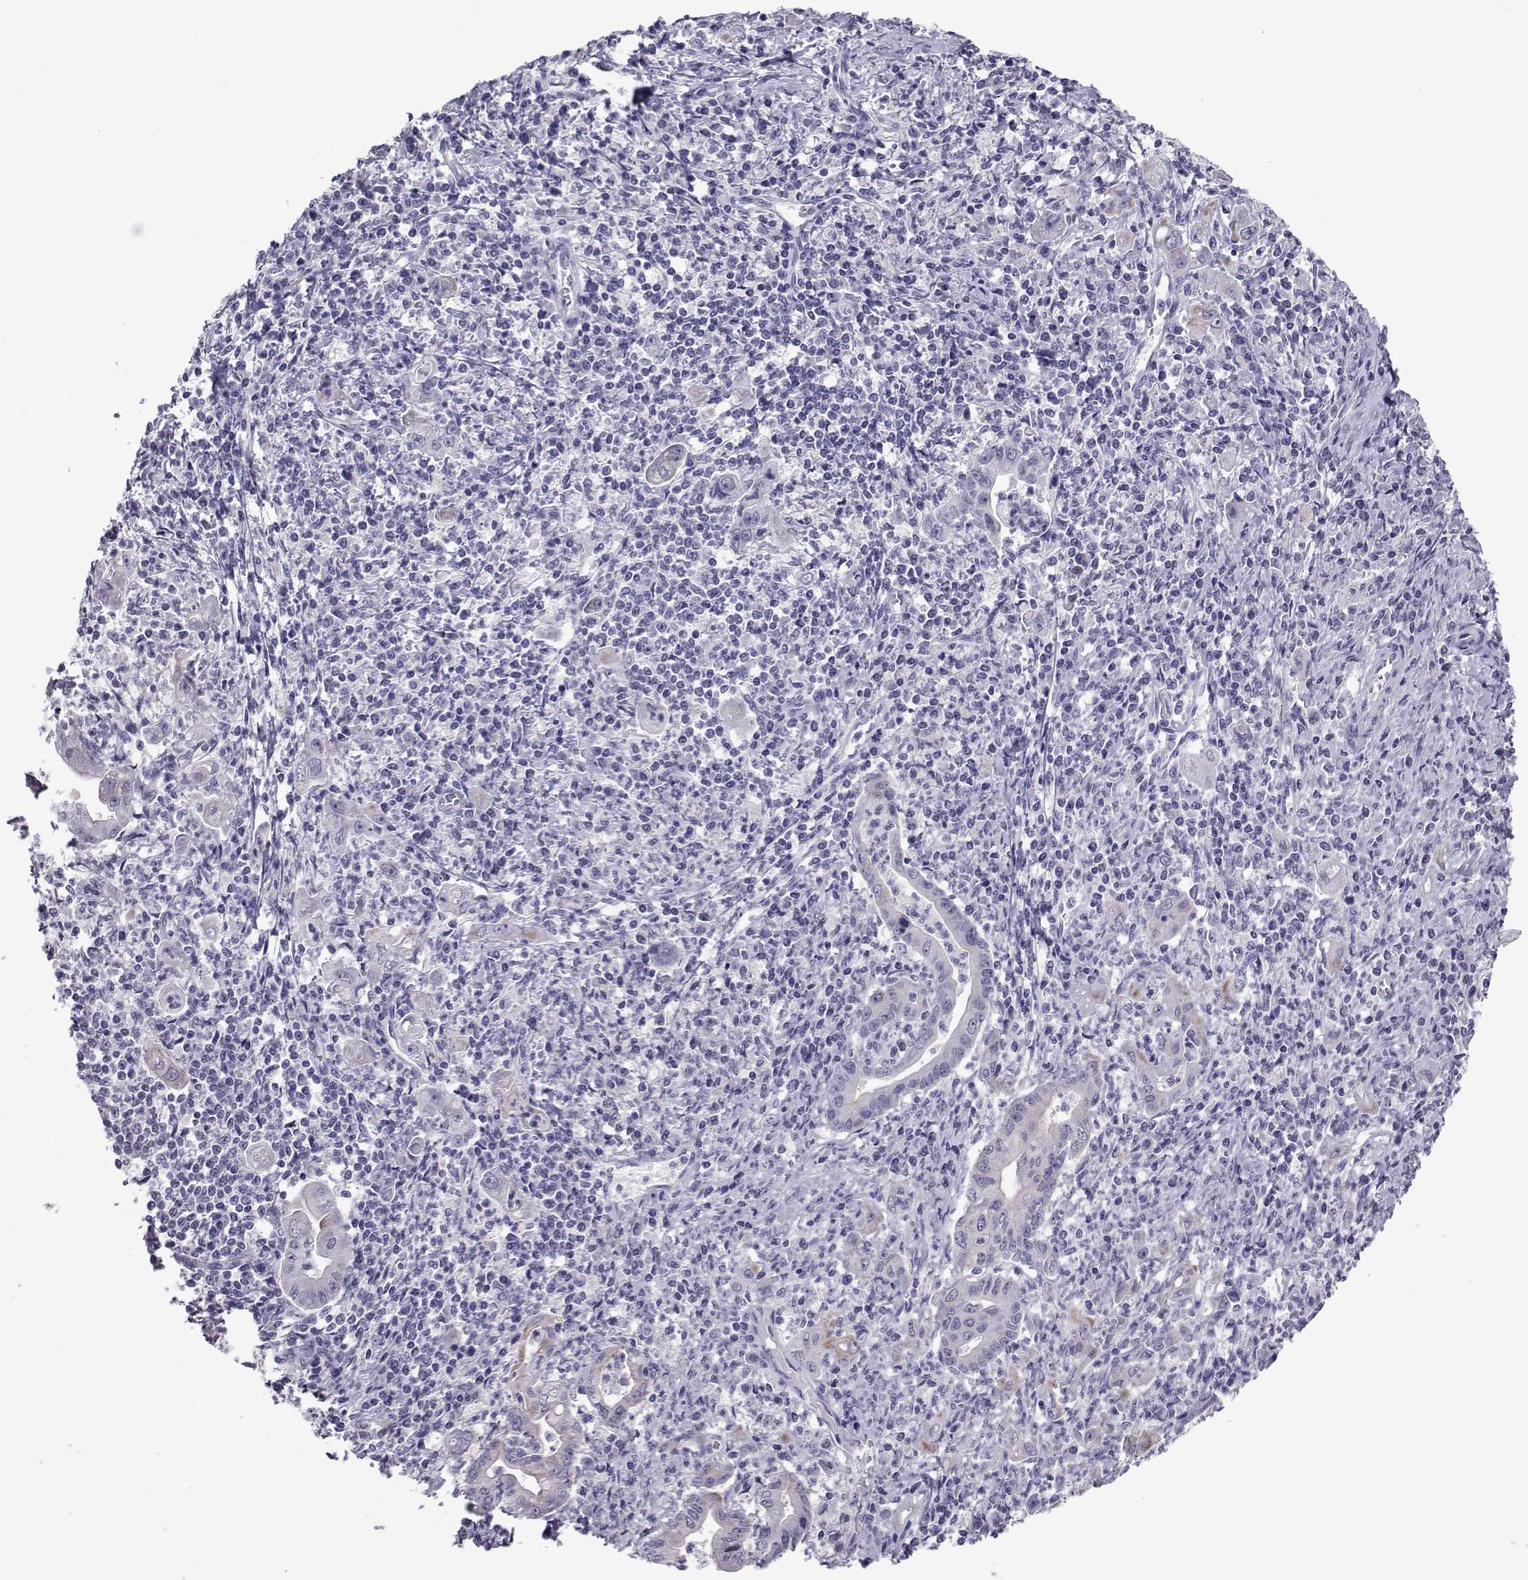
{"staining": {"intensity": "weak", "quantity": "25%-75%", "location": "cytoplasmic/membranous"}, "tissue": "stomach cancer", "cell_type": "Tumor cells", "image_type": "cancer", "snomed": [{"axis": "morphology", "description": "Adenocarcinoma, NOS"}, {"axis": "topography", "description": "Stomach, upper"}], "caption": "There is low levels of weak cytoplasmic/membranous staining in tumor cells of stomach adenocarcinoma, as demonstrated by immunohistochemical staining (brown color).", "gene": "COL22A1", "patient": {"sex": "female", "age": 79}}